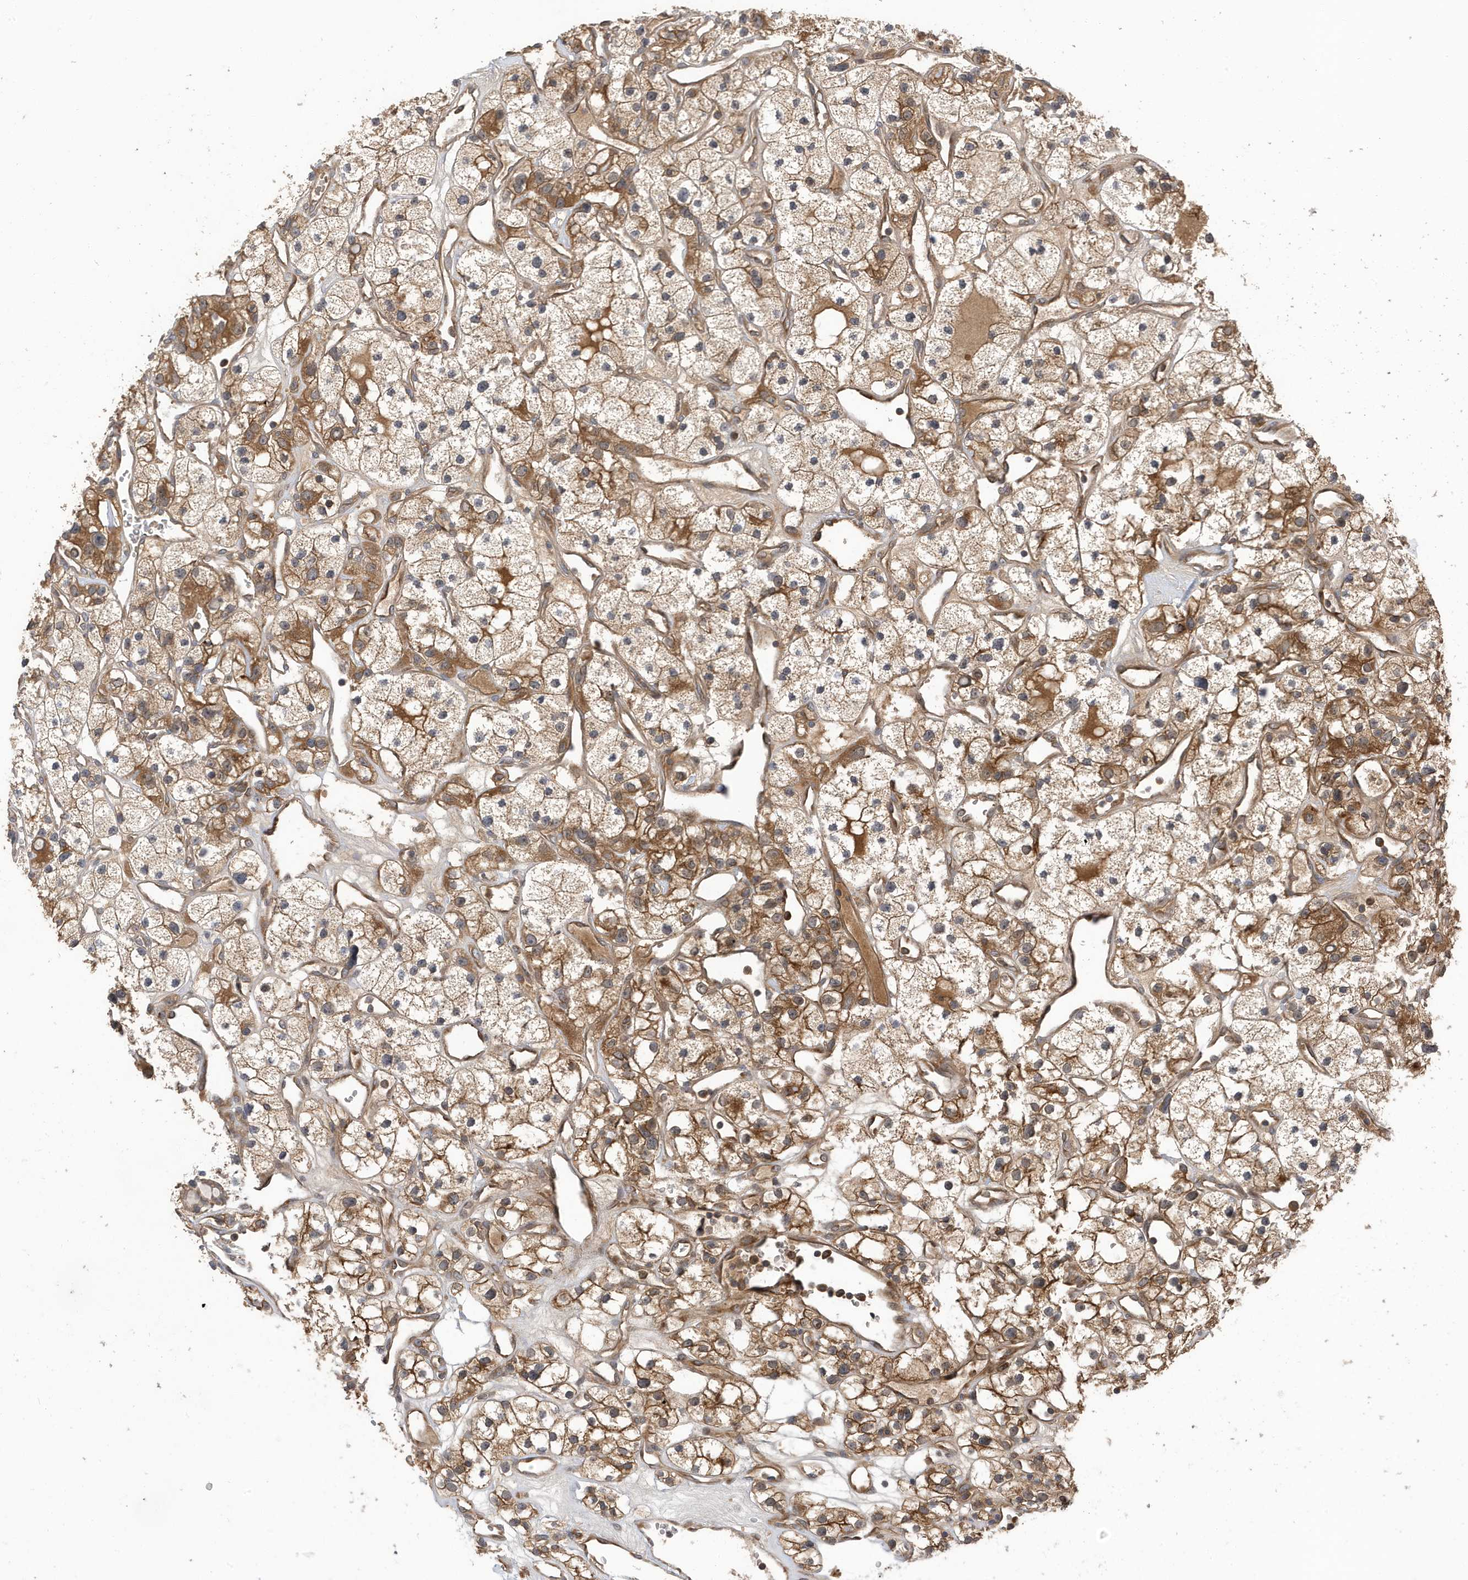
{"staining": {"intensity": "moderate", "quantity": ">75%", "location": "cytoplasmic/membranous"}, "tissue": "renal cancer", "cell_type": "Tumor cells", "image_type": "cancer", "snomed": [{"axis": "morphology", "description": "Adenocarcinoma, NOS"}, {"axis": "topography", "description": "Kidney"}], "caption": "Renal adenocarcinoma stained with a protein marker shows moderate staining in tumor cells.", "gene": "LAPTM4A", "patient": {"sex": "female", "age": 57}}